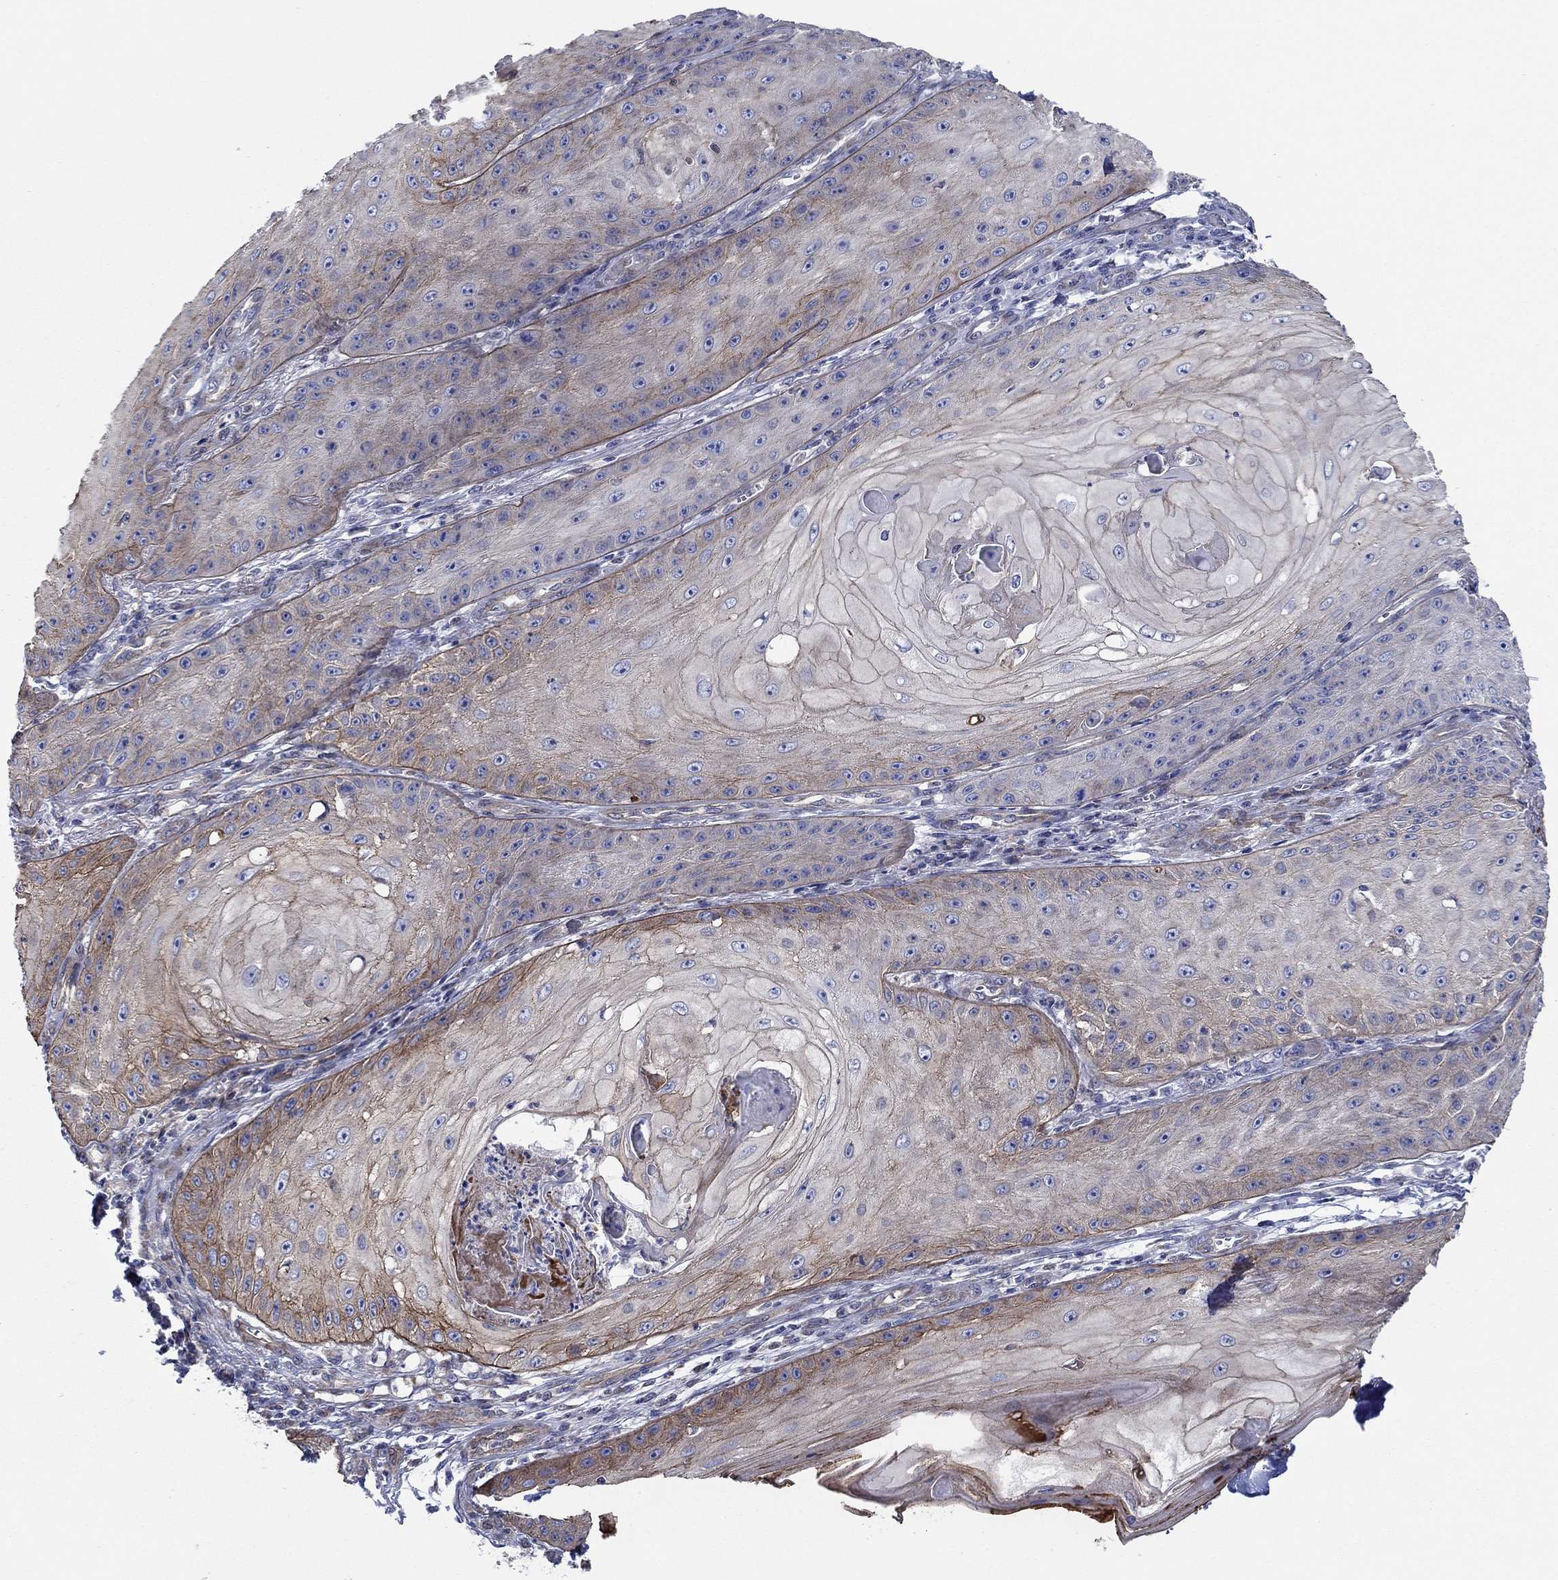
{"staining": {"intensity": "moderate", "quantity": "25%-75%", "location": "cytoplasmic/membranous"}, "tissue": "skin cancer", "cell_type": "Tumor cells", "image_type": "cancer", "snomed": [{"axis": "morphology", "description": "Squamous cell carcinoma, NOS"}, {"axis": "topography", "description": "Skin"}], "caption": "Protein expression analysis of skin squamous cell carcinoma reveals moderate cytoplasmic/membranous expression in about 25%-75% of tumor cells.", "gene": "FMN1", "patient": {"sex": "male", "age": 70}}